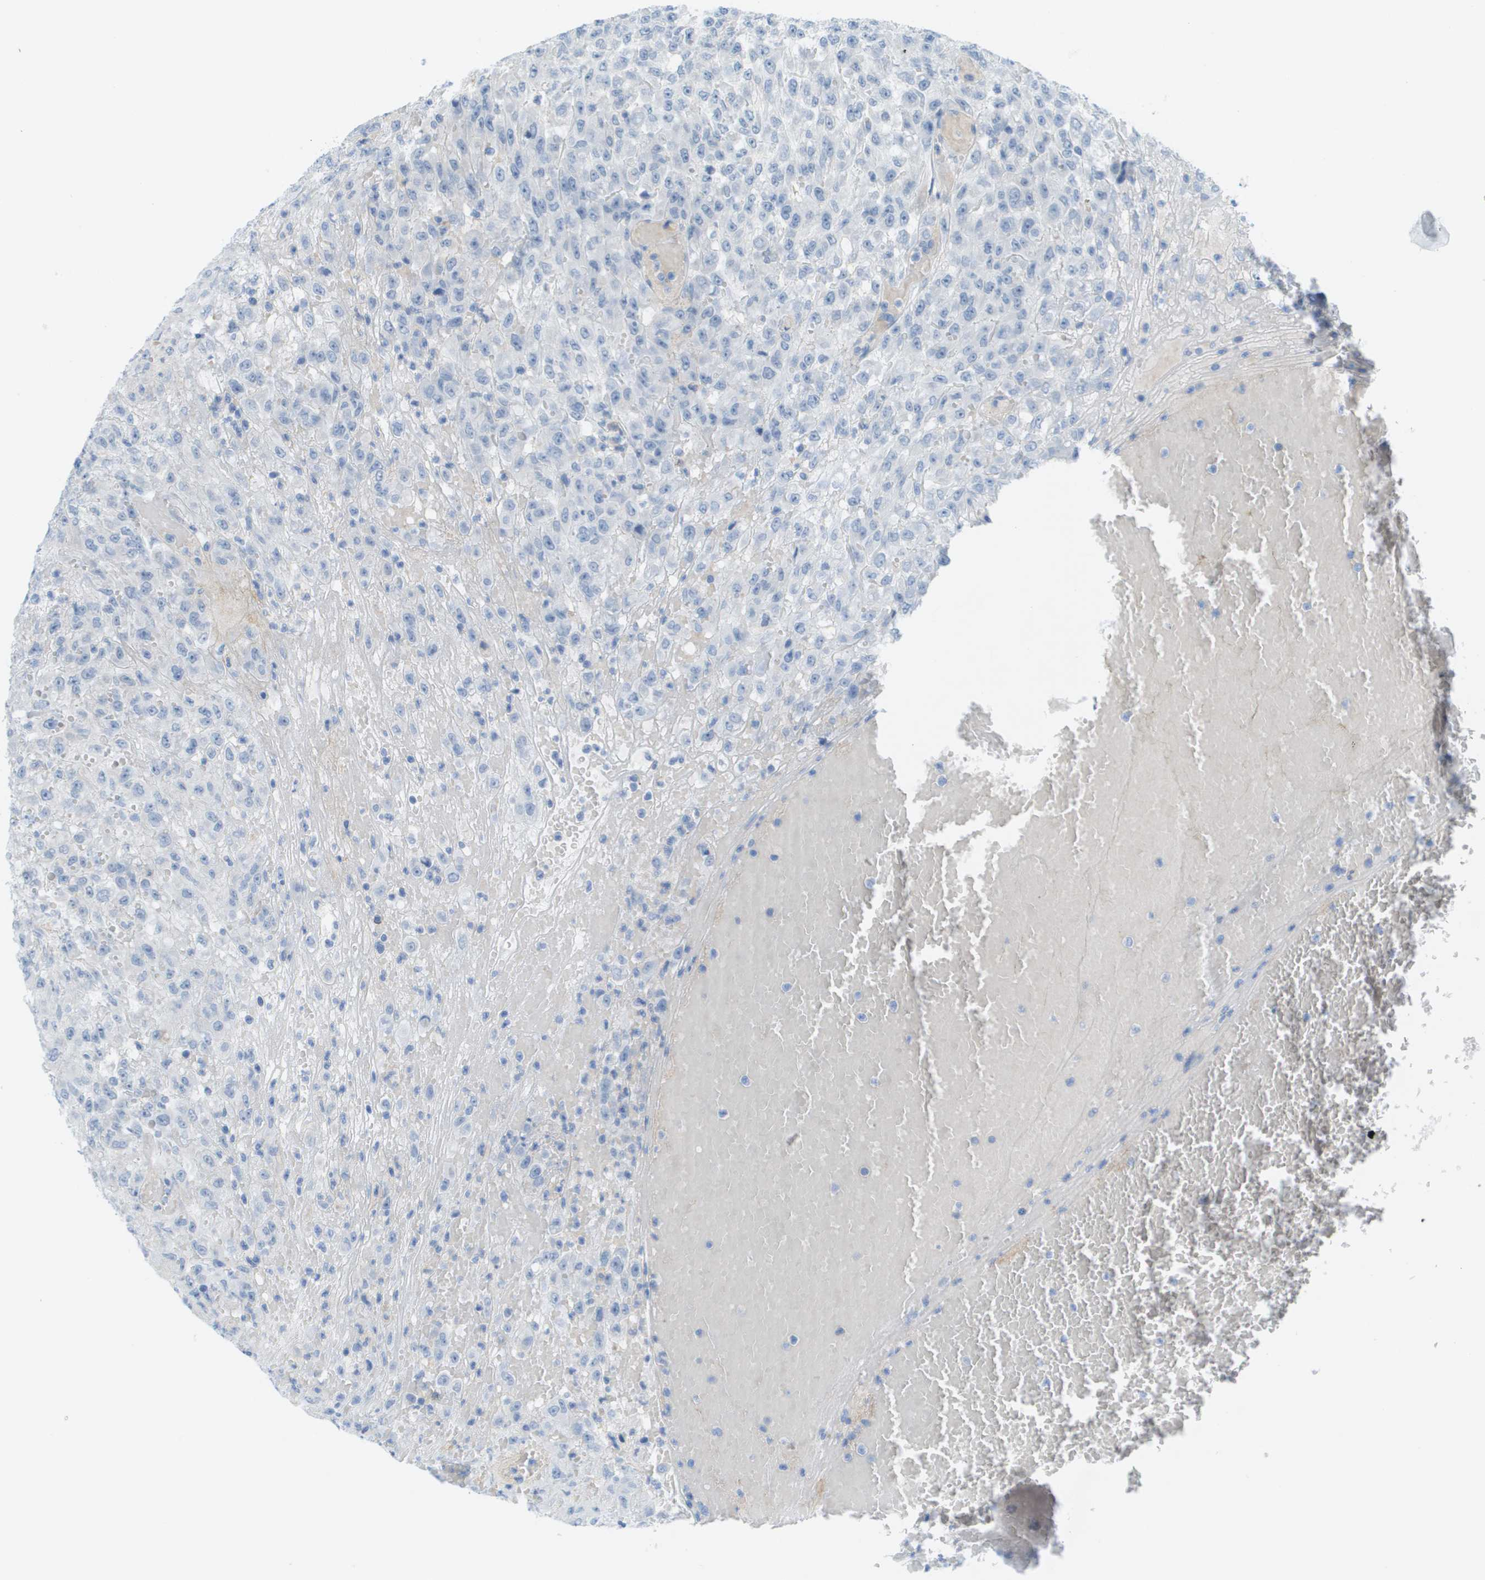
{"staining": {"intensity": "negative", "quantity": "none", "location": "none"}, "tissue": "urothelial cancer", "cell_type": "Tumor cells", "image_type": "cancer", "snomed": [{"axis": "morphology", "description": "Urothelial carcinoma, High grade"}, {"axis": "topography", "description": "Urinary bladder"}], "caption": "Tumor cells show no significant protein expression in urothelial carcinoma (high-grade).", "gene": "CUL9", "patient": {"sex": "male", "age": 46}}